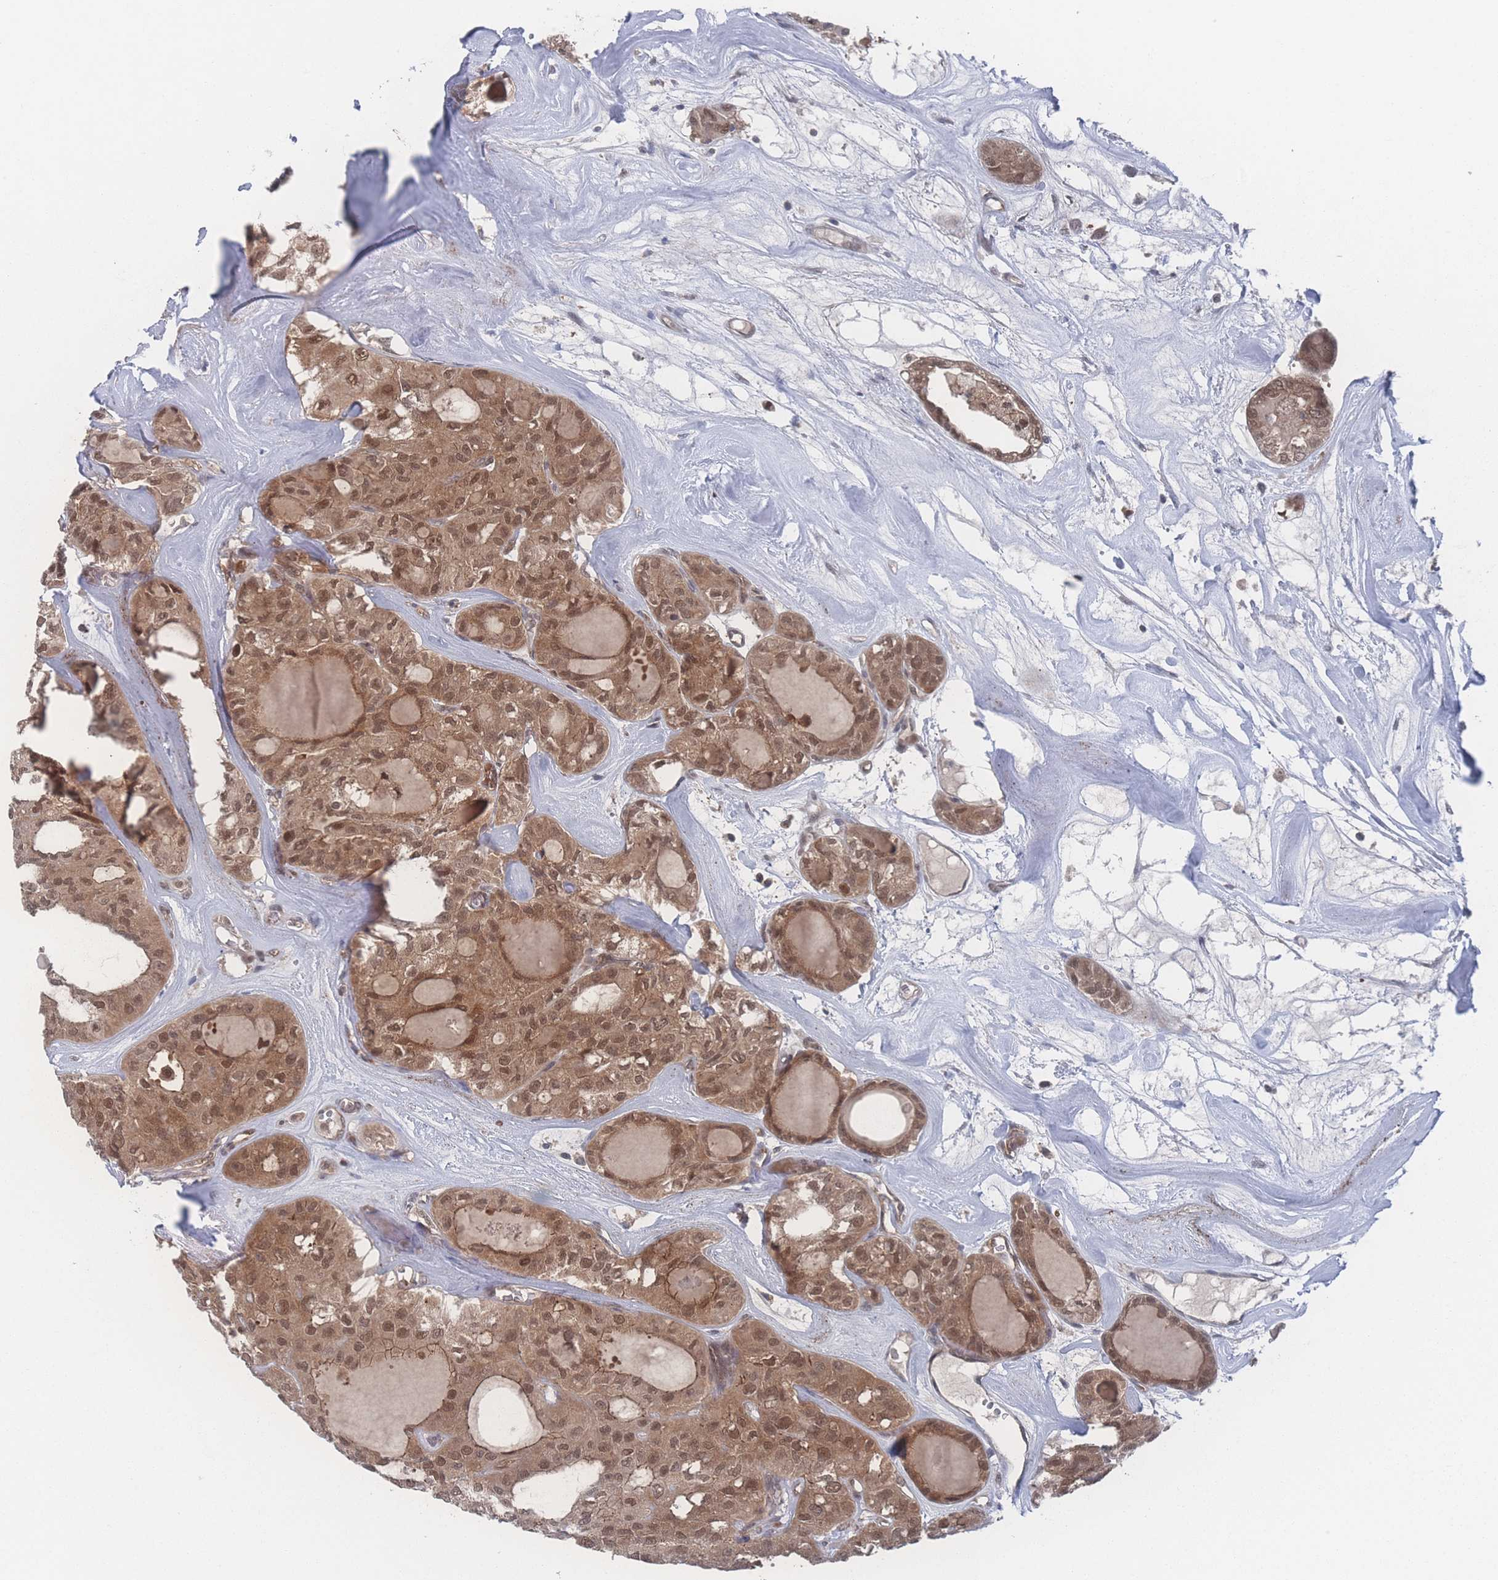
{"staining": {"intensity": "moderate", "quantity": ">75%", "location": "cytoplasmic/membranous,nuclear"}, "tissue": "thyroid cancer", "cell_type": "Tumor cells", "image_type": "cancer", "snomed": [{"axis": "morphology", "description": "Follicular adenoma carcinoma, NOS"}, {"axis": "topography", "description": "Thyroid gland"}], "caption": "Thyroid follicular adenoma carcinoma tissue exhibits moderate cytoplasmic/membranous and nuclear positivity in about >75% of tumor cells The staining was performed using DAB (3,3'-diaminobenzidine) to visualize the protein expression in brown, while the nuclei were stained in blue with hematoxylin (Magnification: 20x).", "gene": "PSMA1", "patient": {"sex": "male", "age": 75}}